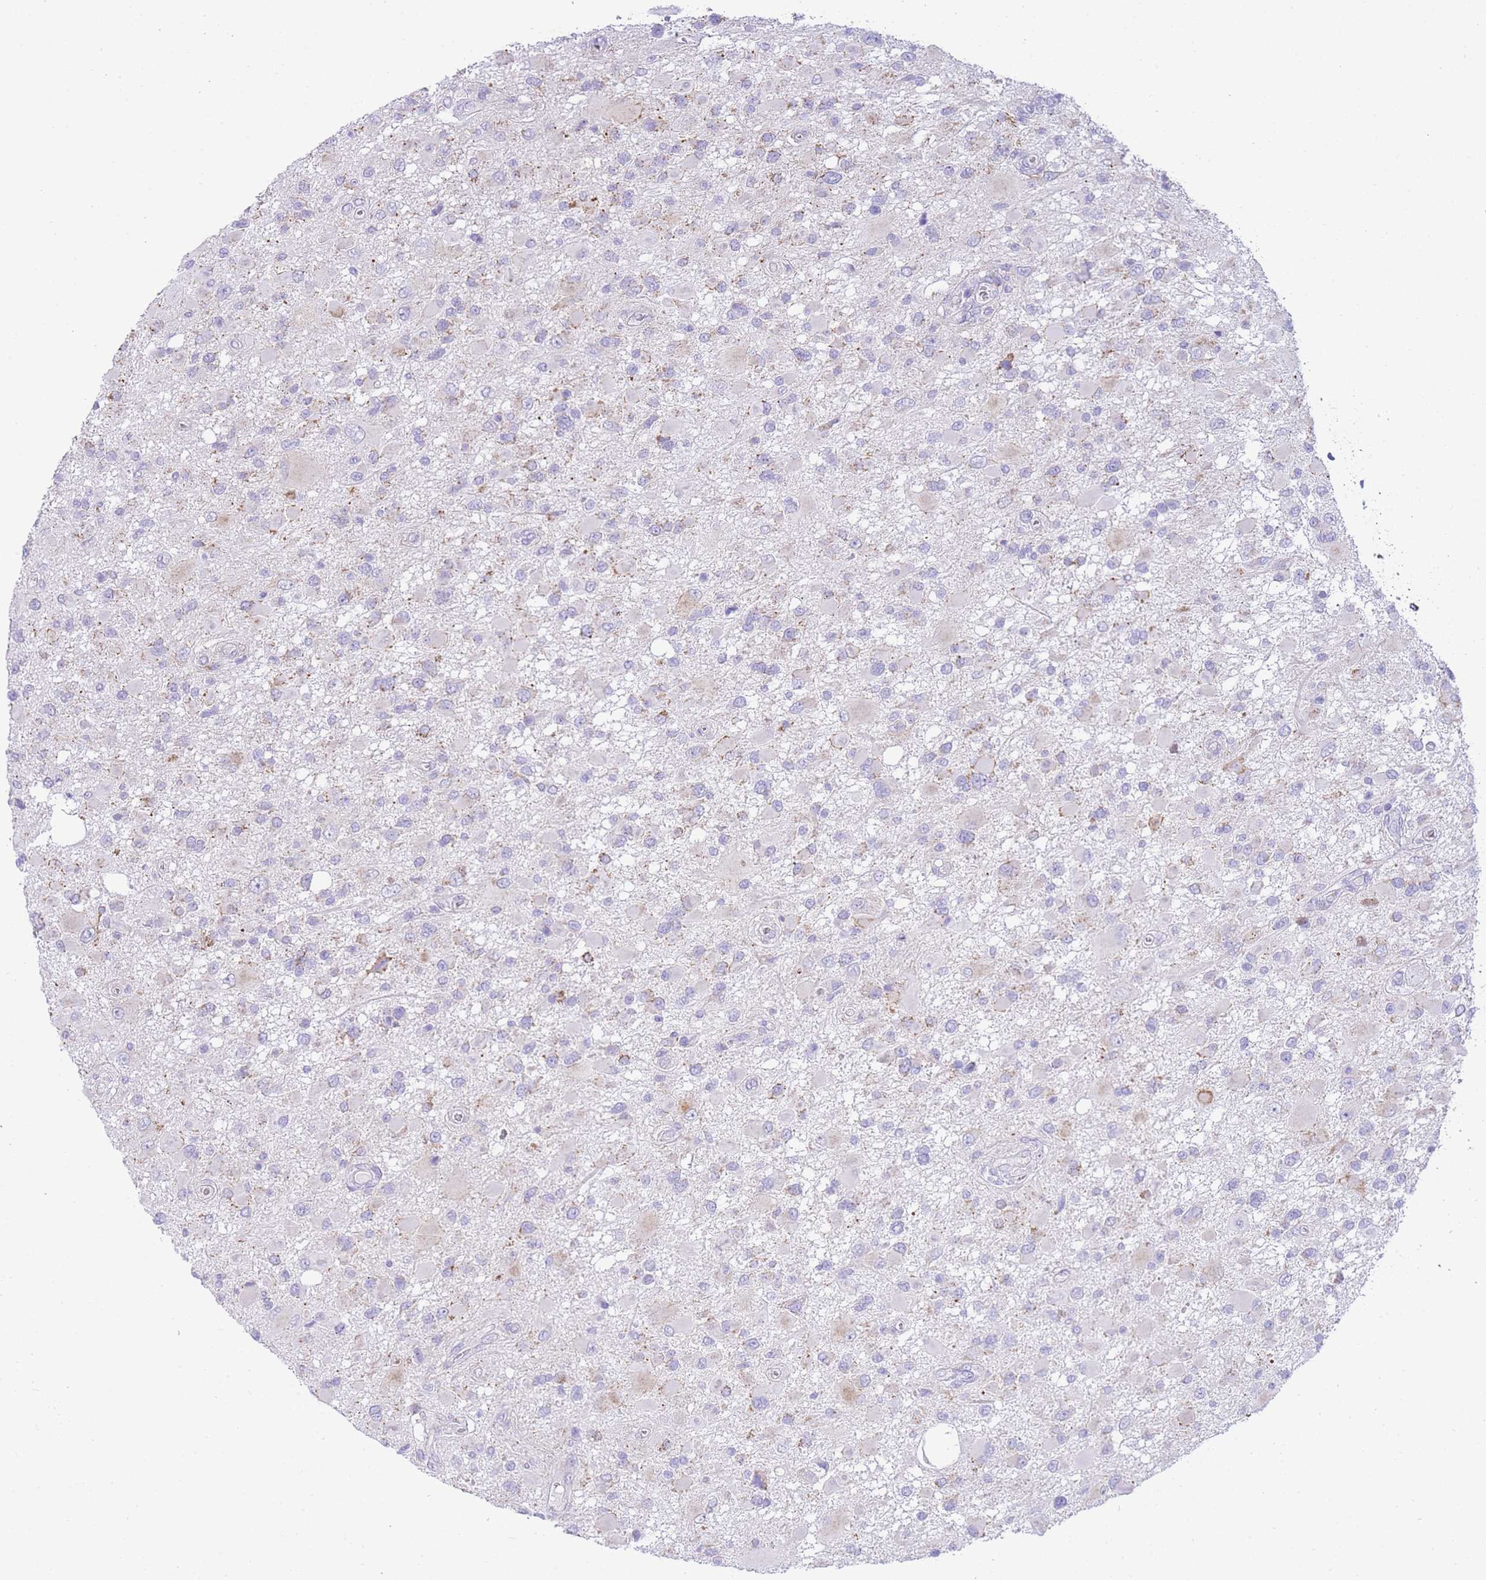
{"staining": {"intensity": "moderate", "quantity": "25%-75%", "location": "cytoplasmic/membranous"}, "tissue": "glioma", "cell_type": "Tumor cells", "image_type": "cancer", "snomed": [{"axis": "morphology", "description": "Glioma, malignant, High grade"}, {"axis": "topography", "description": "Brain"}], "caption": "Protein staining of glioma tissue demonstrates moderate cytoplasmic/membranous expression in about 25%-75% of tumor cells.", "gene": "ACSM4", "patient": {"sex": "male", "age": 53}}